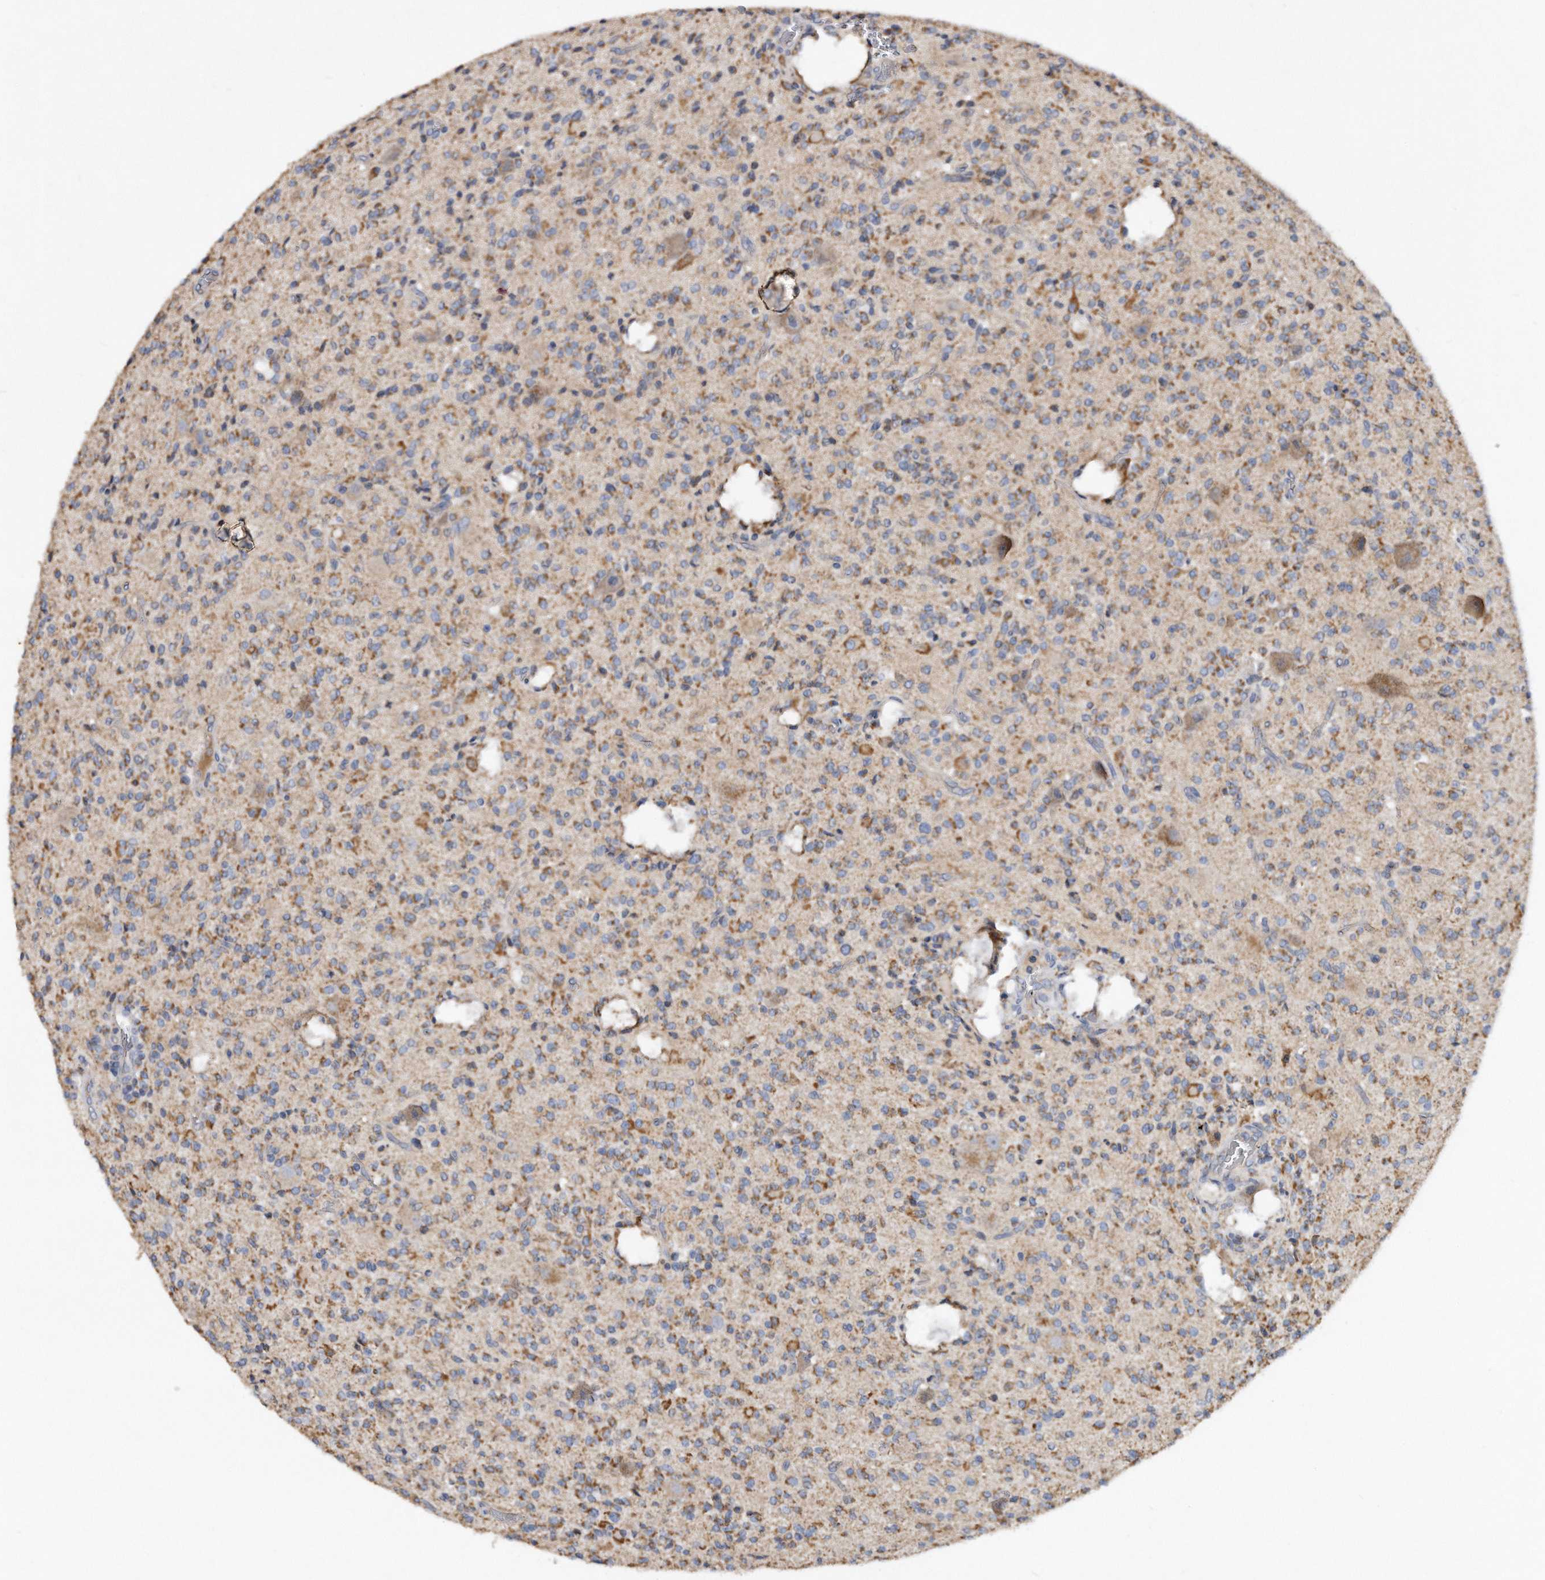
{"staining": {"intensity": "moderate", "quantity": ">75%", "location": "cytoplasmic/membranous"}, "tissue": "glioma", "cell_type": "Tumor cells", "image_type": "cancer", "snomed": [{"axis": "morphology", "description": "Glioma, malignant, High grade"}, {"axis": "topography", "description": "Brain"}], "caption": "Moderate cytoplasmic/membranous staining for a protein is appreciated in approximately >75% of tumor cells of high-grade glioma (malignant) using IHC.", "gene": "PPP5C", "patient": {"sex": "male", "age": 34}}